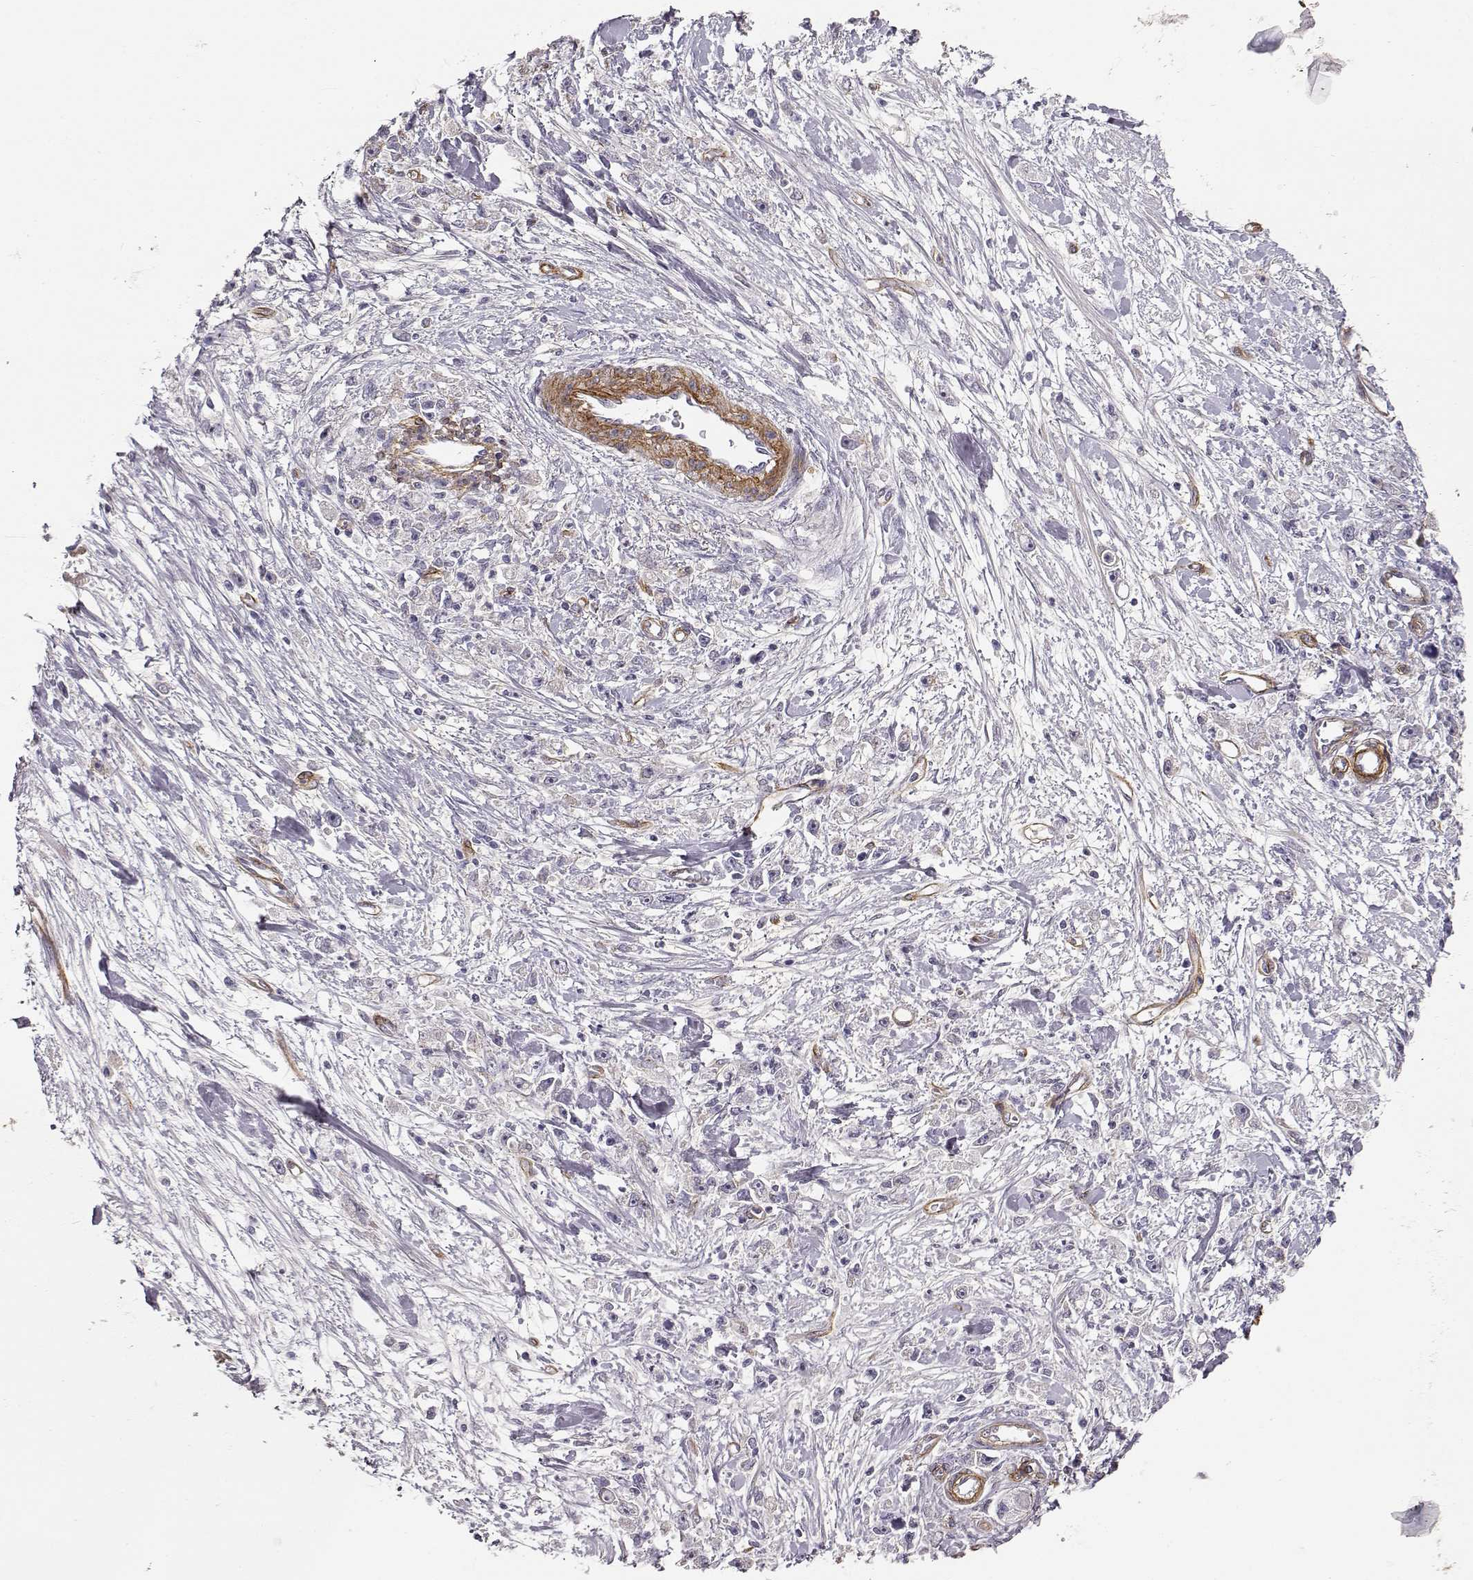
{"staining": {"intensity": "negative", "quantity": "none", "location": "none"}, "tissue": "stomach cancer", "cell_type": "Tumor cells", "image_type": "cancer", "snomed": [{"axis": "morphology", "description": "Adenocarcinoma, NOS"}, {"axis": "topography", "description": "Stomach"}], "caption": "Stomach cancer (adenocarcinoma) was stained to show a protein in brown. There is no significant positivity in tumor cells.", "gene": "LAMC1", "patient": {"sex": "female", "age": 59}}